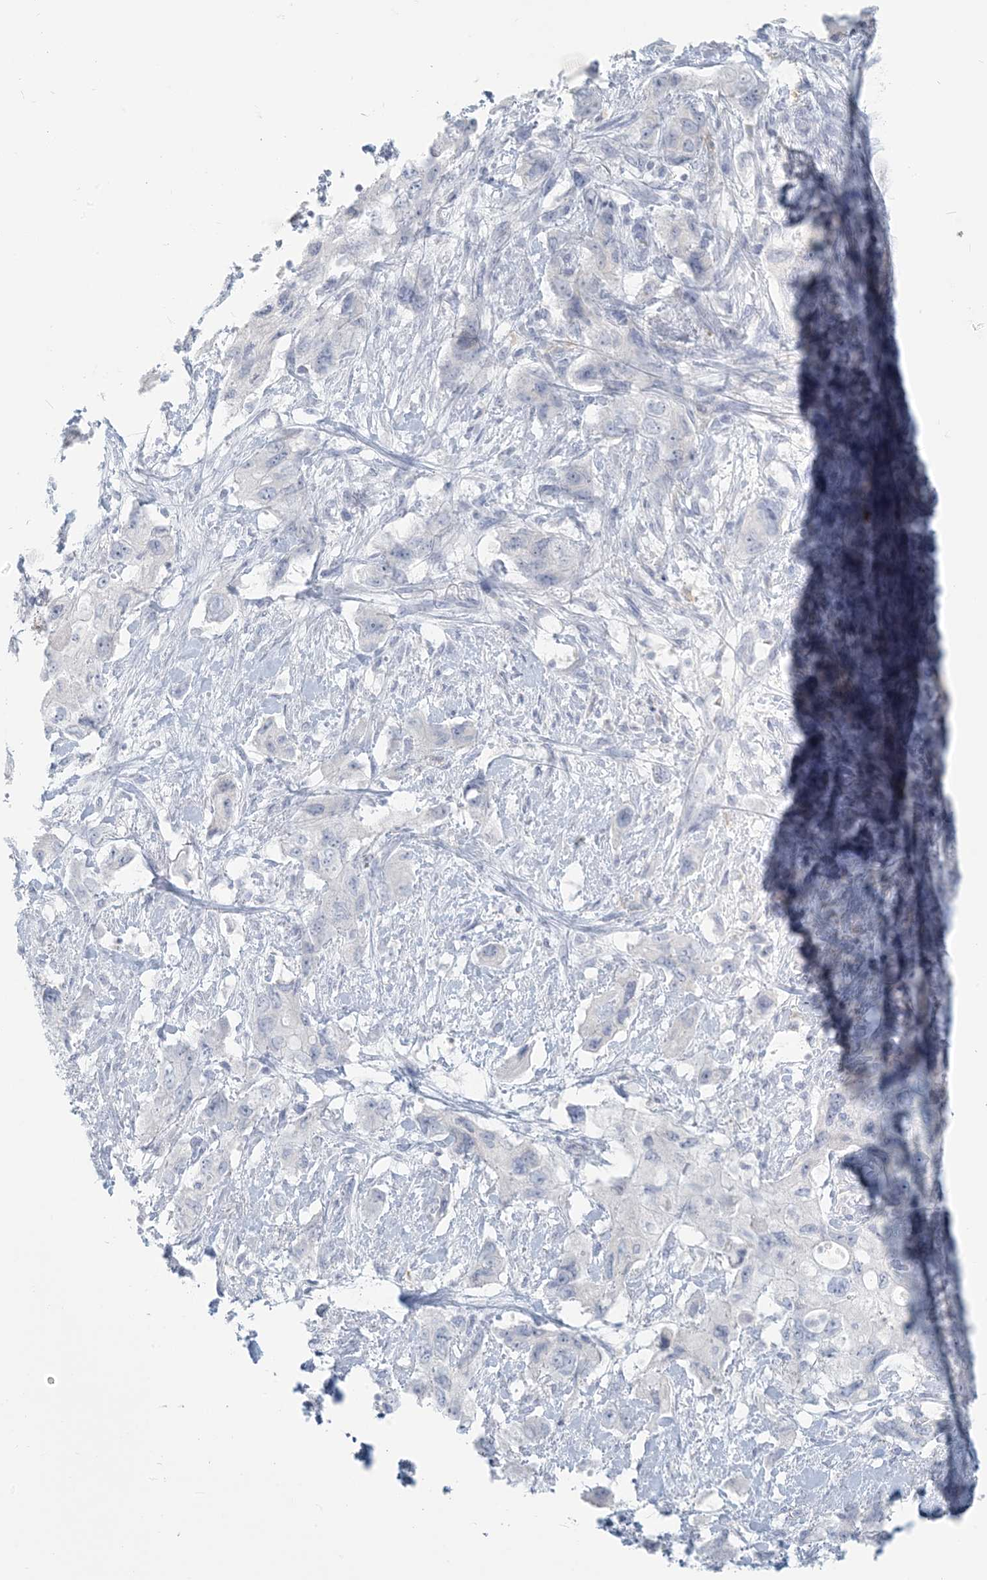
{"staining": {"intensity": "negative", "quantity": "none", "location": "none"}, "tissue": "pancreatic cancer", "cell_type": "Tumor cells", "image_type": "cancer", "snomed": [{"axis": "morphology", "description": "Adenocarcinoma, NOS"}, {"axis": "topography", "description": "Pancreas"}], "caption": "High magnification brightfield microscopy of adenocarcinoma (pancreatic) stained with DAB (3,3'-diaminobenzidine) (brown) and counterstained with hematoxylin (blue): tumor cells show no significant expression.", "gene": "HLA-DRB1", "patient": {"sex": "female", "age": 73}}